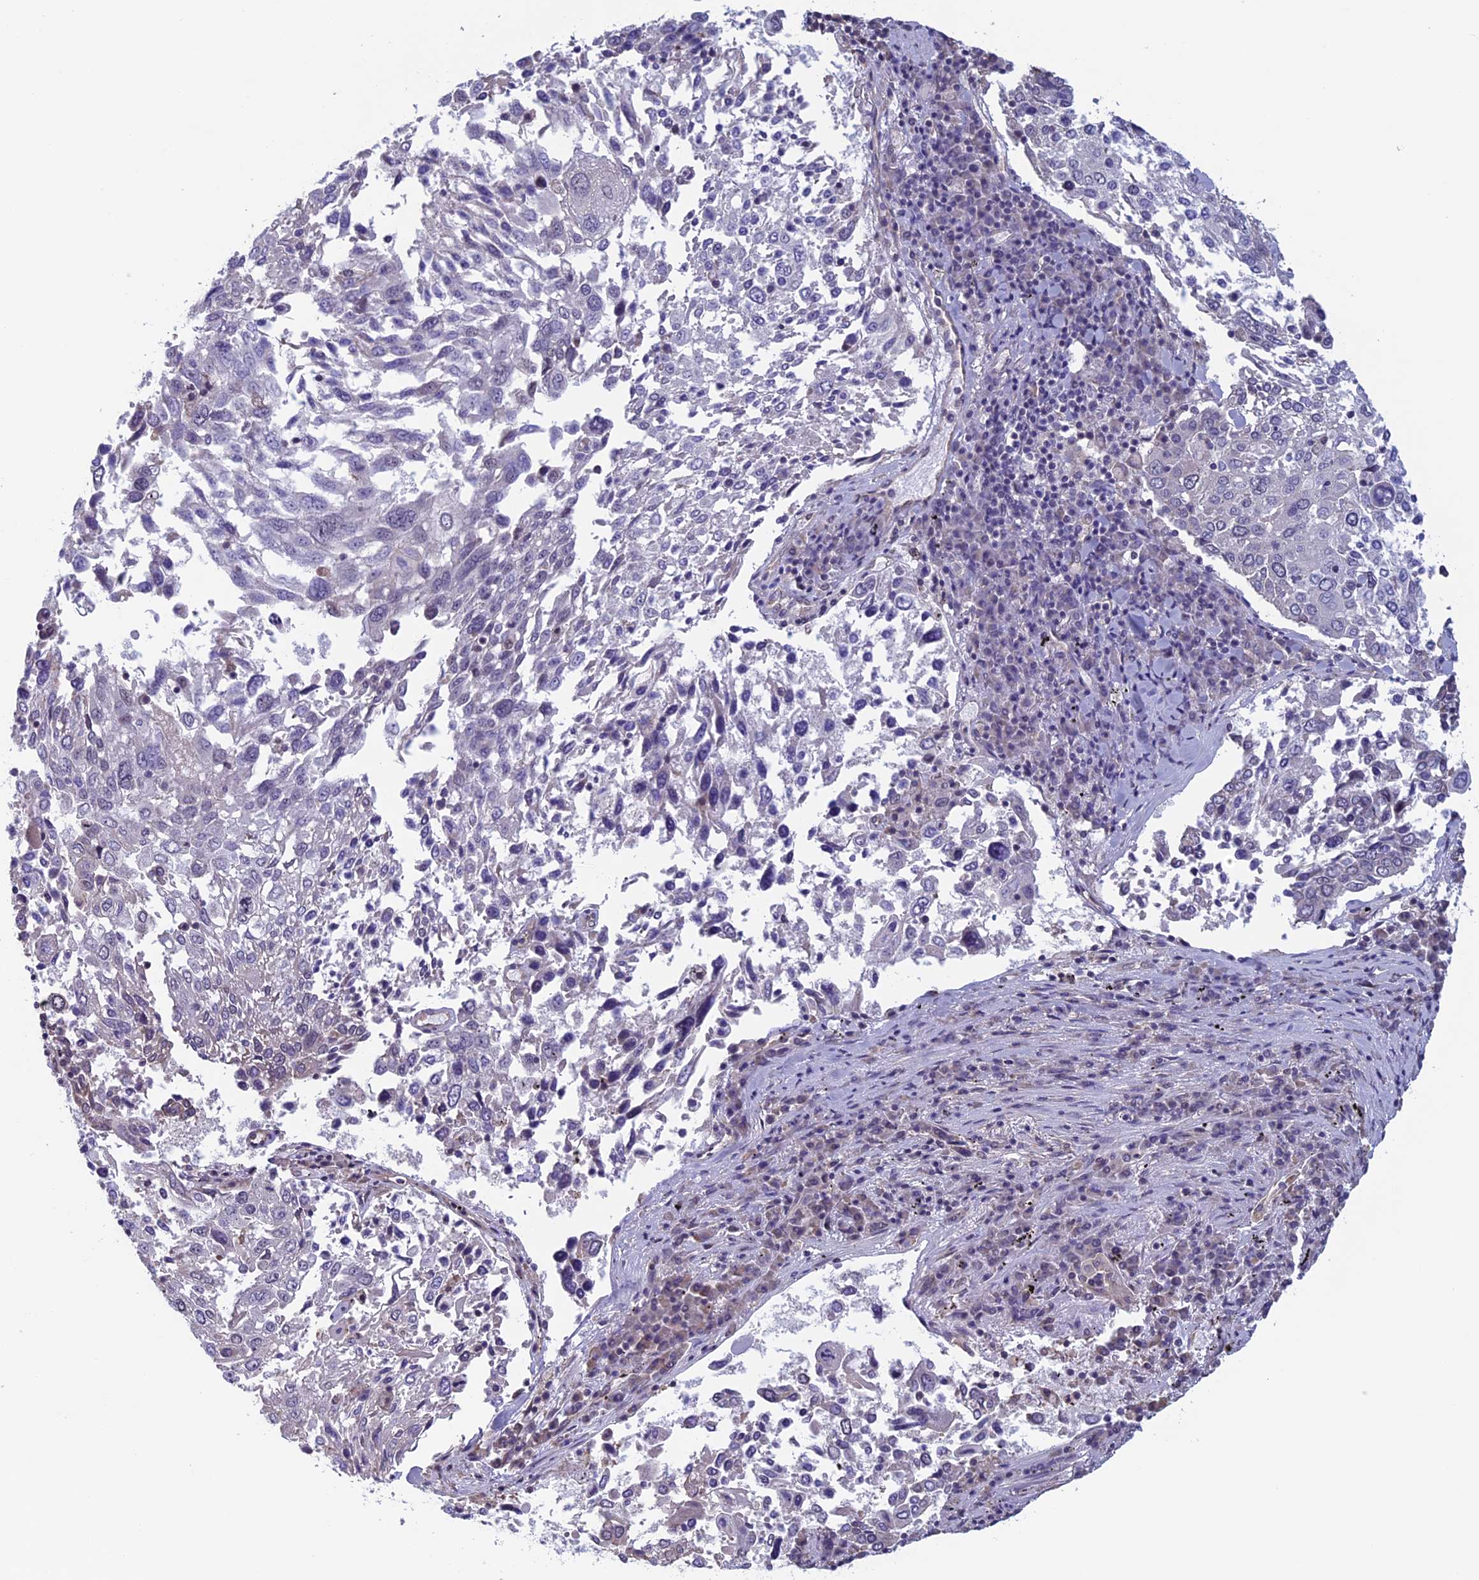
{"staining": {"intensity": "negative", "quantity": "none", "location": "none"}, "tissue": "lung cancer", "cell_type": "Tumor cells", "image_type": "cancer", "snomed": [{"axis": "morphology", "description": "Squamous cell carcinoma, NOS"}, {"axis": "topography", "description": "Lung"}], "caption": "The histopathology image demonstrates no significant positivity in tumor cells of lung squamous cell carcinoma.", "gene": "SLC1A6", "patient": {"sex": "male", "age": 65}}